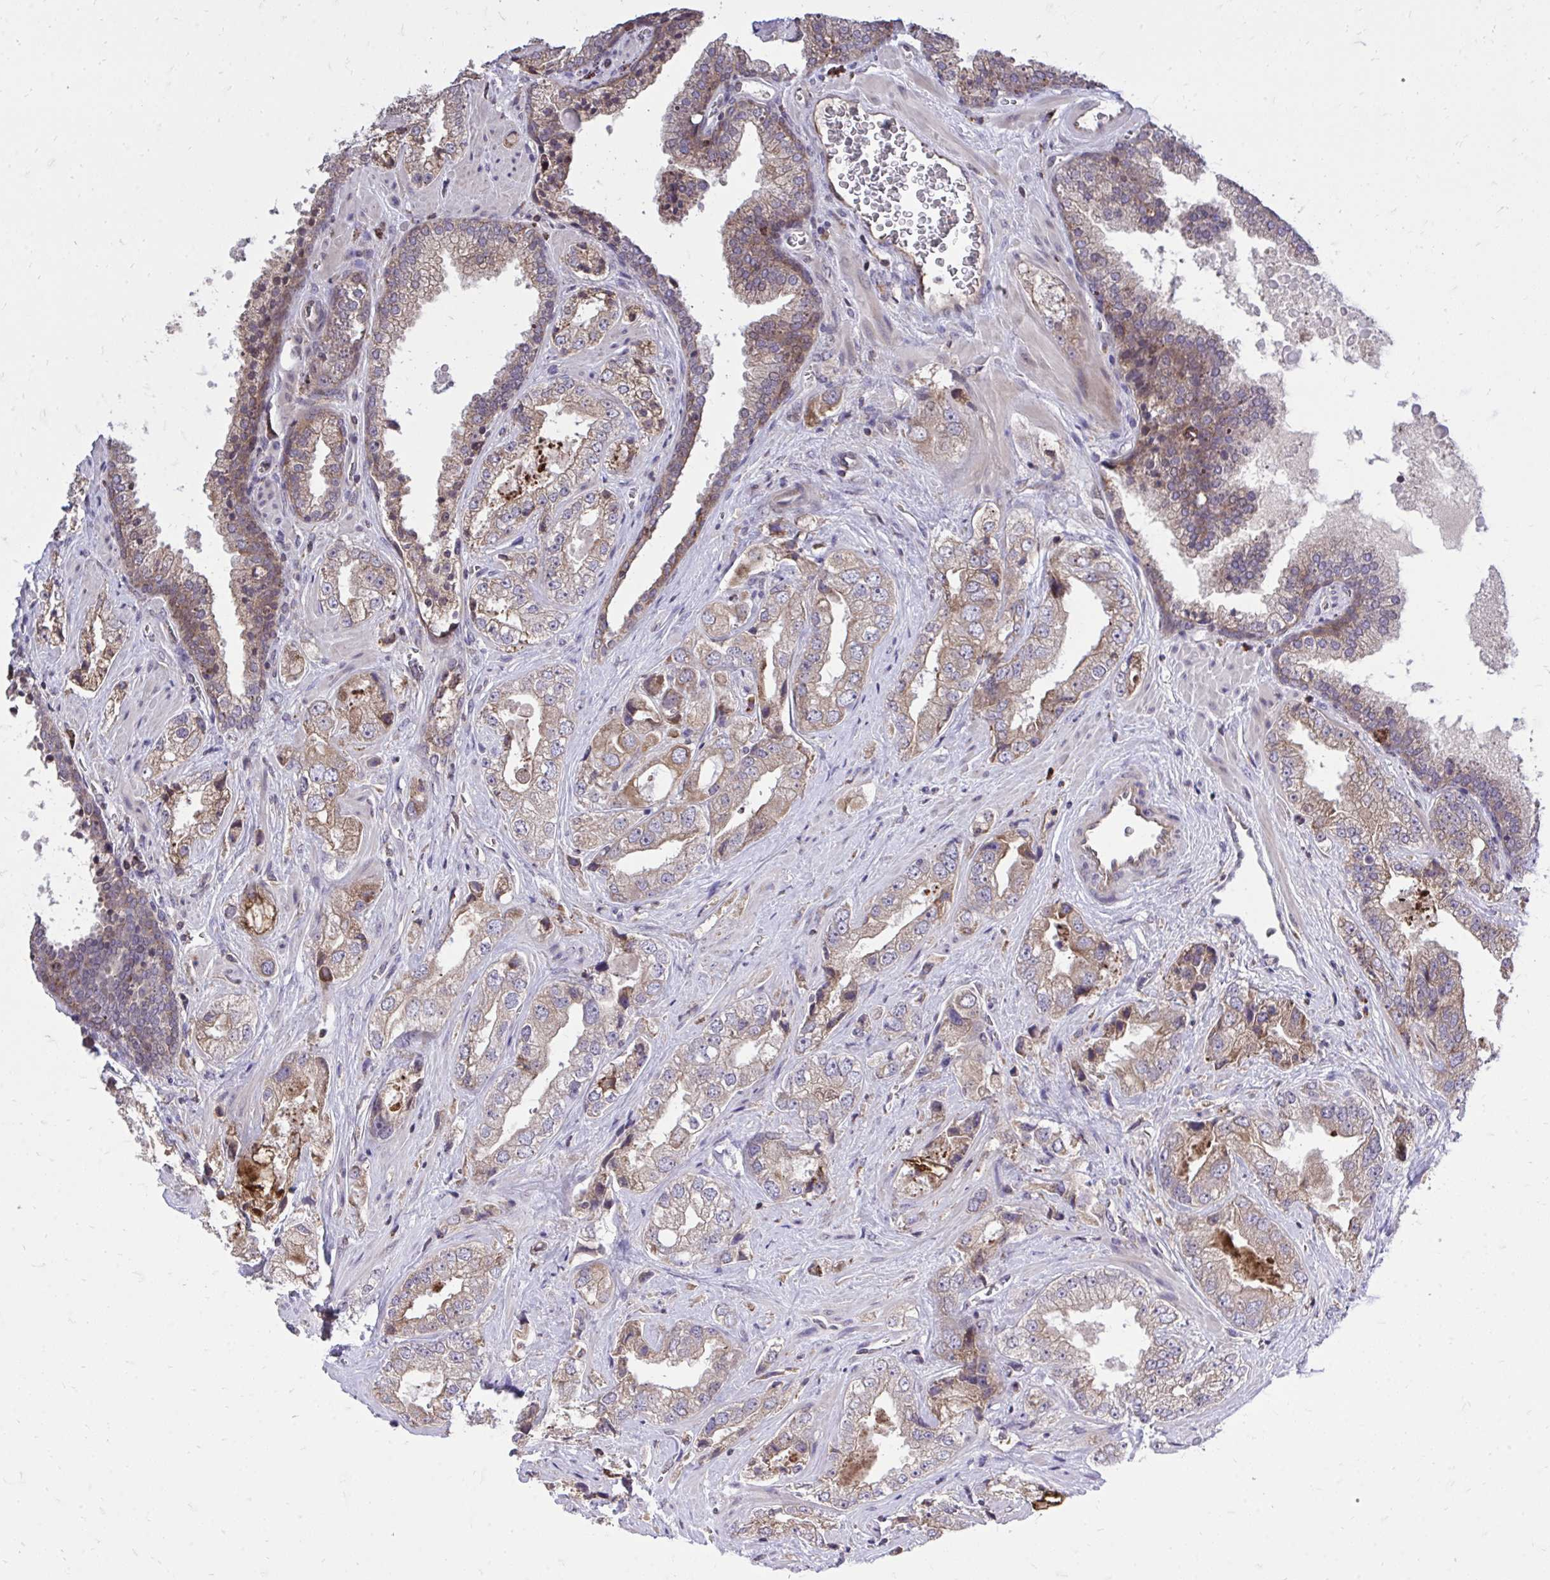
{"staining": {"intensity": "moderate", "quantity": "25%-75%", "location": "cytoplasmic/membranous"}, "tissue": "prostate cancer", "cell_type": "Tumor cells", "image_type": "cancer", "snomed": [{"axis": "morphology", "description": "Adenocarcinoma, High grade"}, {"axis": "topography", "description": "Prostate"}], "caption": "Immunohistochemical staining of human prostate adenocarcinoma (high-grade) reveals moderate cytoplasmic/membranous protein expression in approximately 25%-75% of tumor cells.", "gene": "METTL9", "patient": {"sex": "male", "age": 67}}